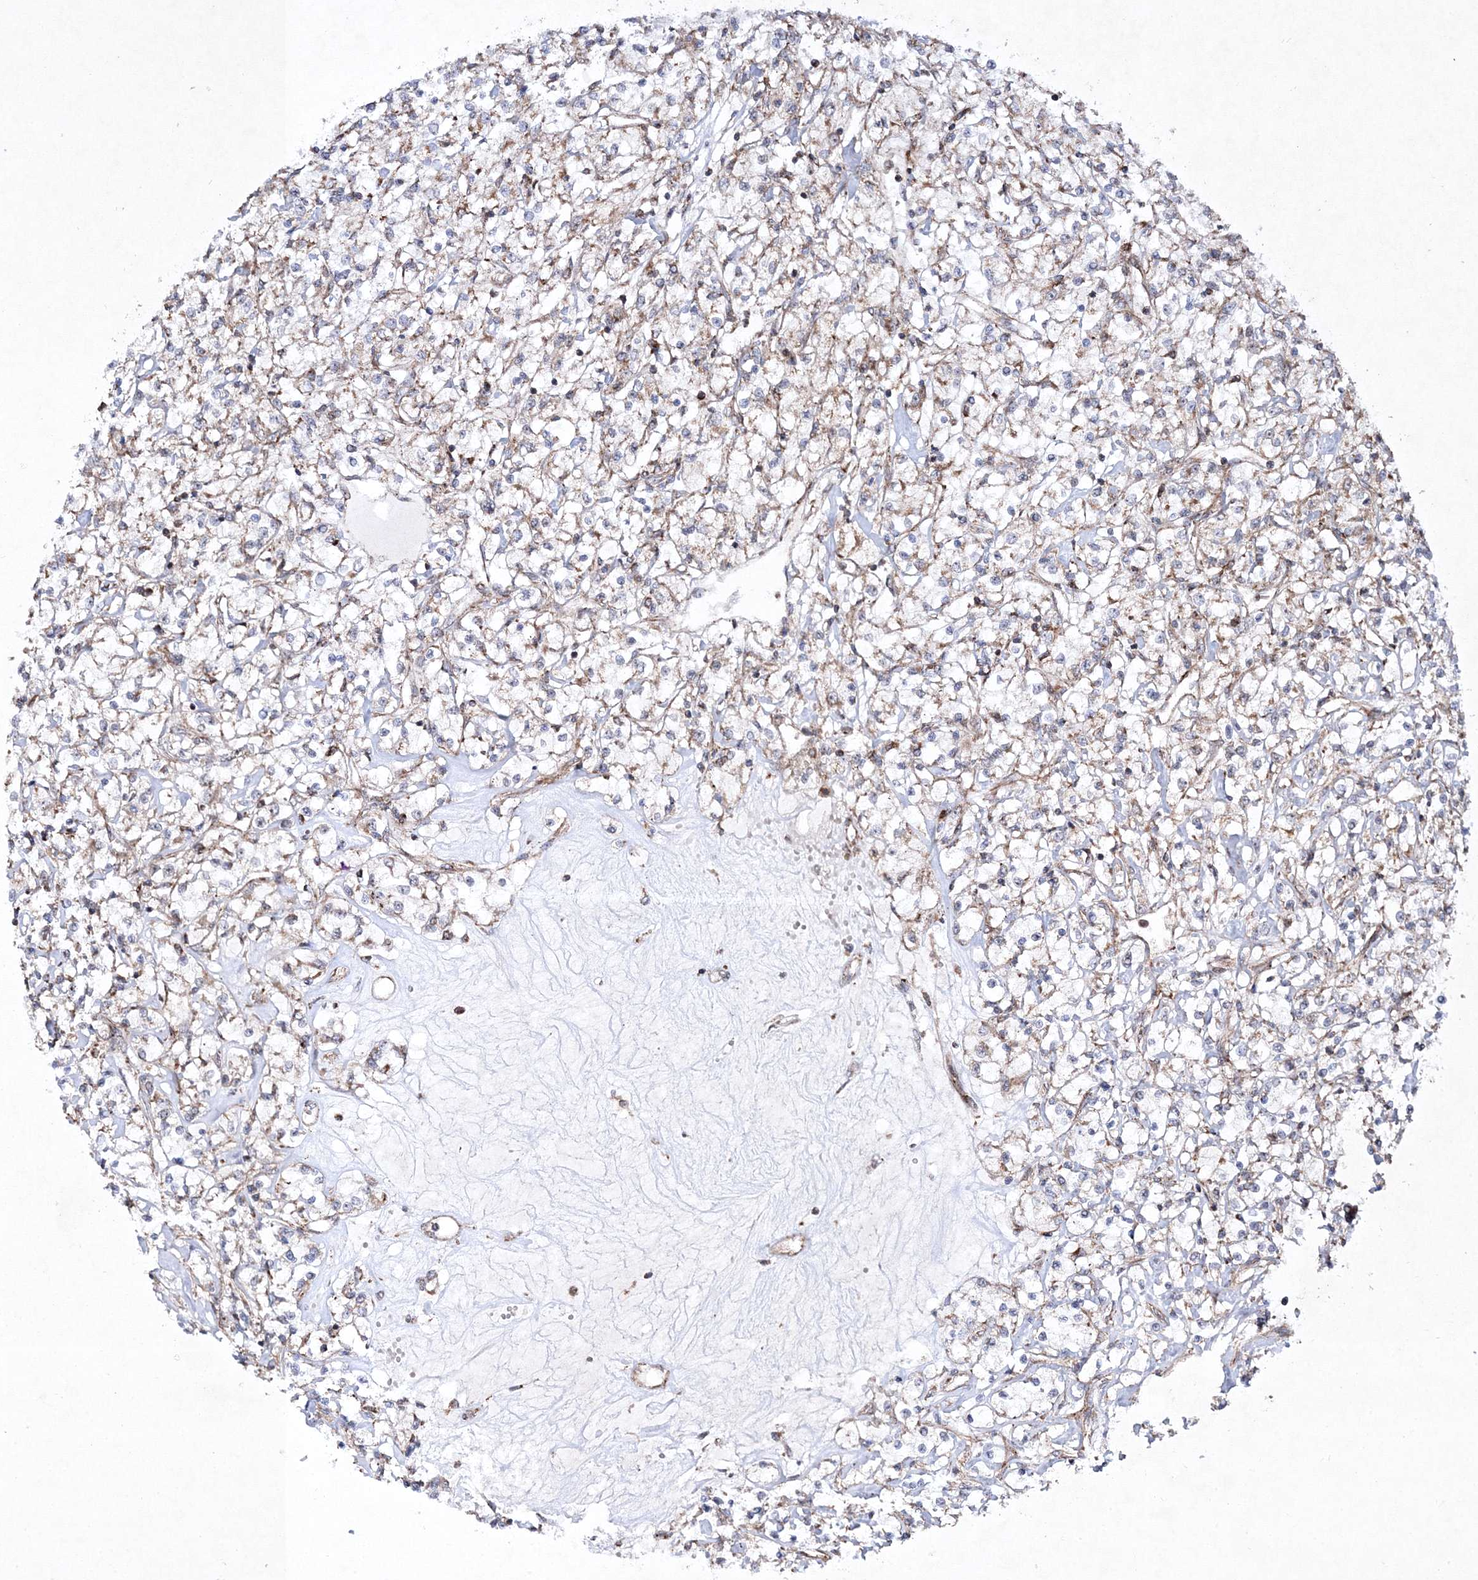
{"staining": {"intensity": "weak", "quantity": "25%-75%", "location": "cytoplasmic/membranous"}, "tissue": "renal cancer", "cell_type": "Tumor cells", "image_type": "cancer", "snomed": [{"axis": "morphology", "description": "Adenocarcinoma, NOS"}, {"axis": "topography", "description": "Kidney"}], "caption": "A high-resolution image shows IHC staining of renal cancer, which shows weak cytoplasmic/membranous expression in about 25%-75% of tumor cells.", "gene": "SCRN3", "patient": {"sex": "female", "age": 59}}